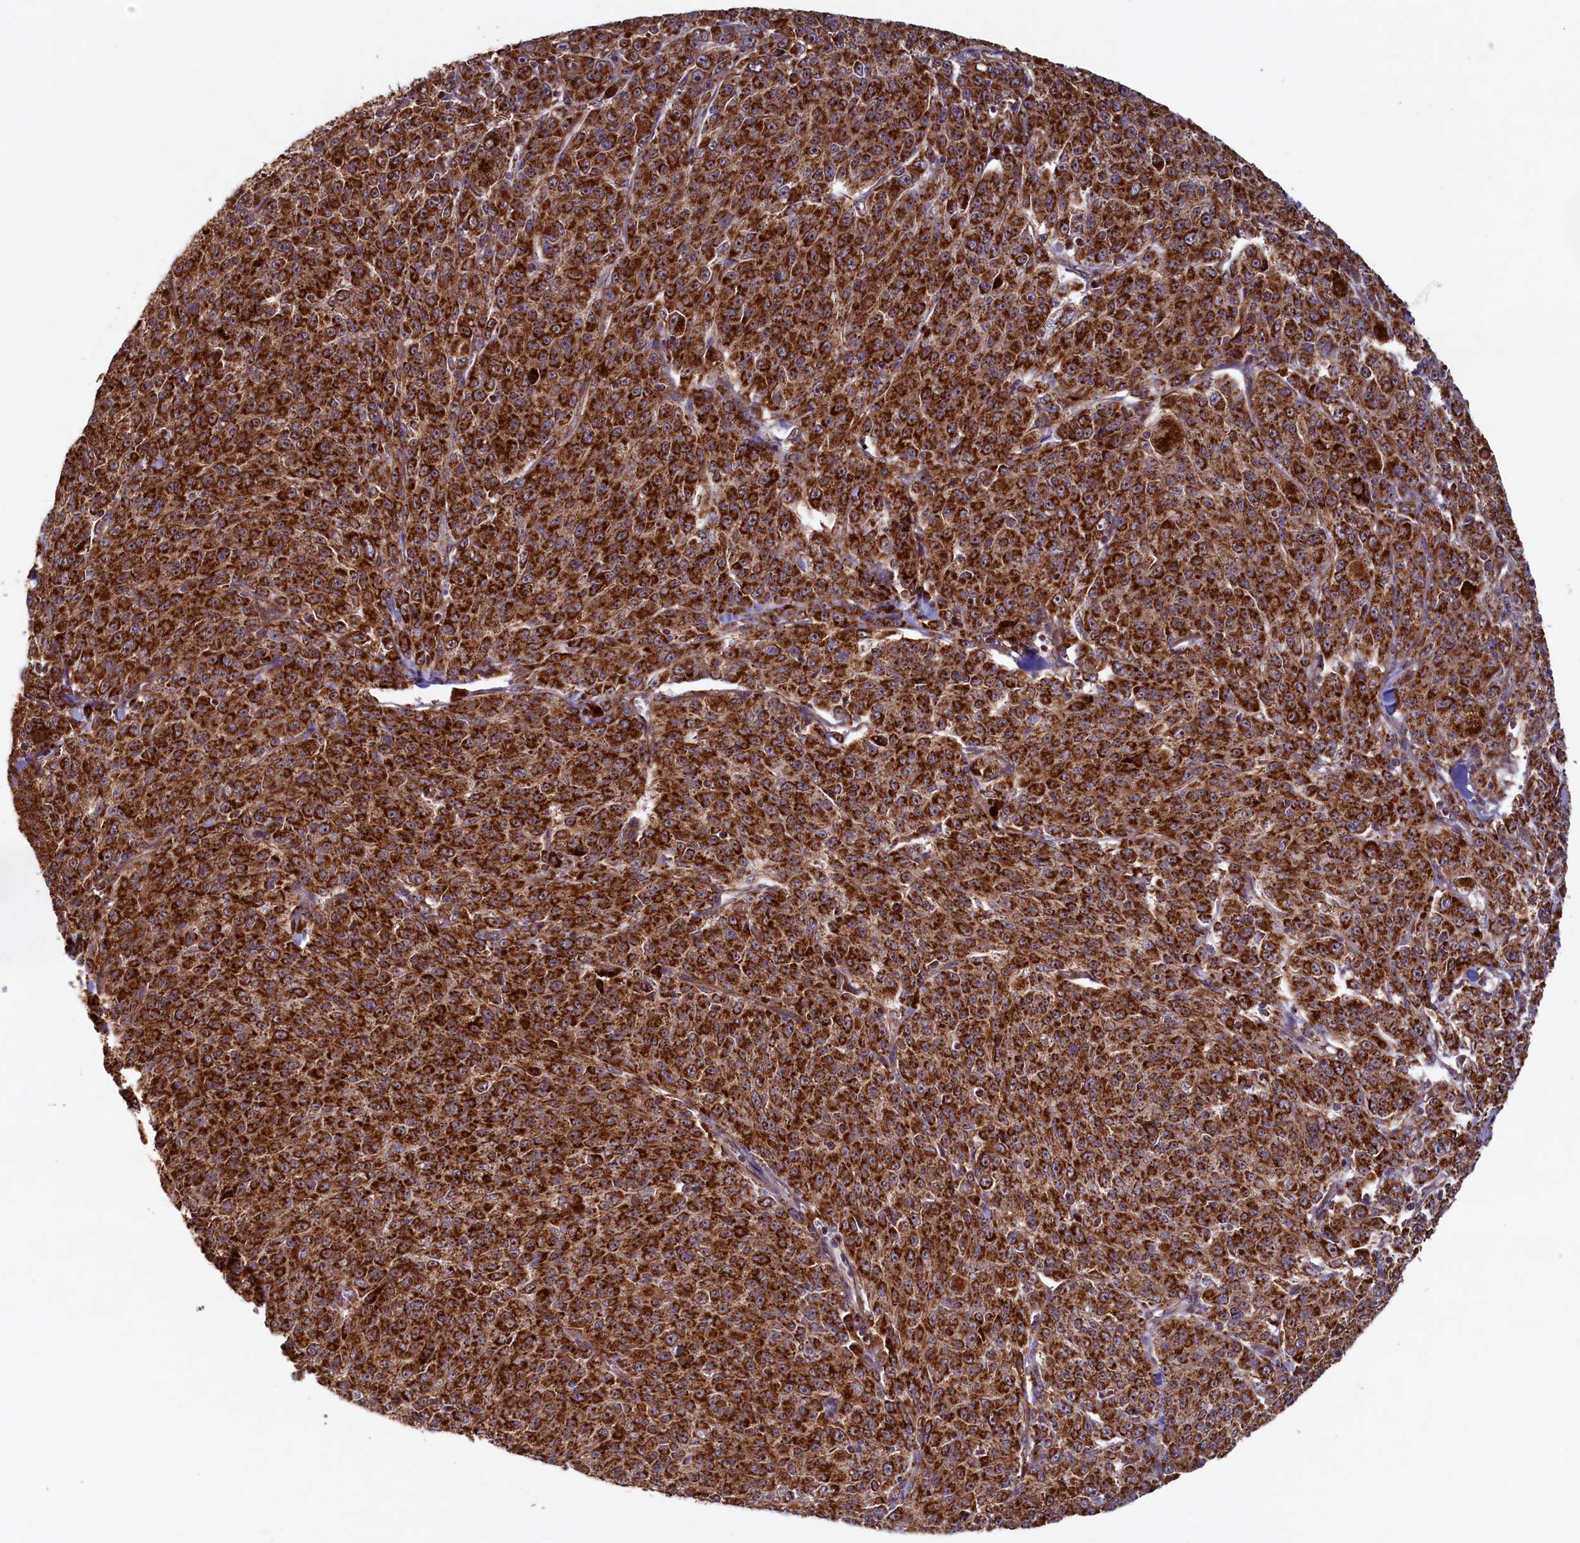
{"staining": {"intensity": "strong", "quantity": ">75%", "location": "cytoplasmic/membranous"}, "tissue": "melanoma", "cell_type": "Tumor cells", "image_type": "cancer", "snomed": [{"axis": "morphology", "description": "Malignant melanoma, NOS"}, {"axis": "topography", "description": "Skin"}], "caption": "Protein staining exhibits strong cytoplasmic/membranous positivity in approximately >75% of tumor cells in malignant melanoma.", "gene": "UBE3B", "patient": {"sex": "female", "age": 52}}